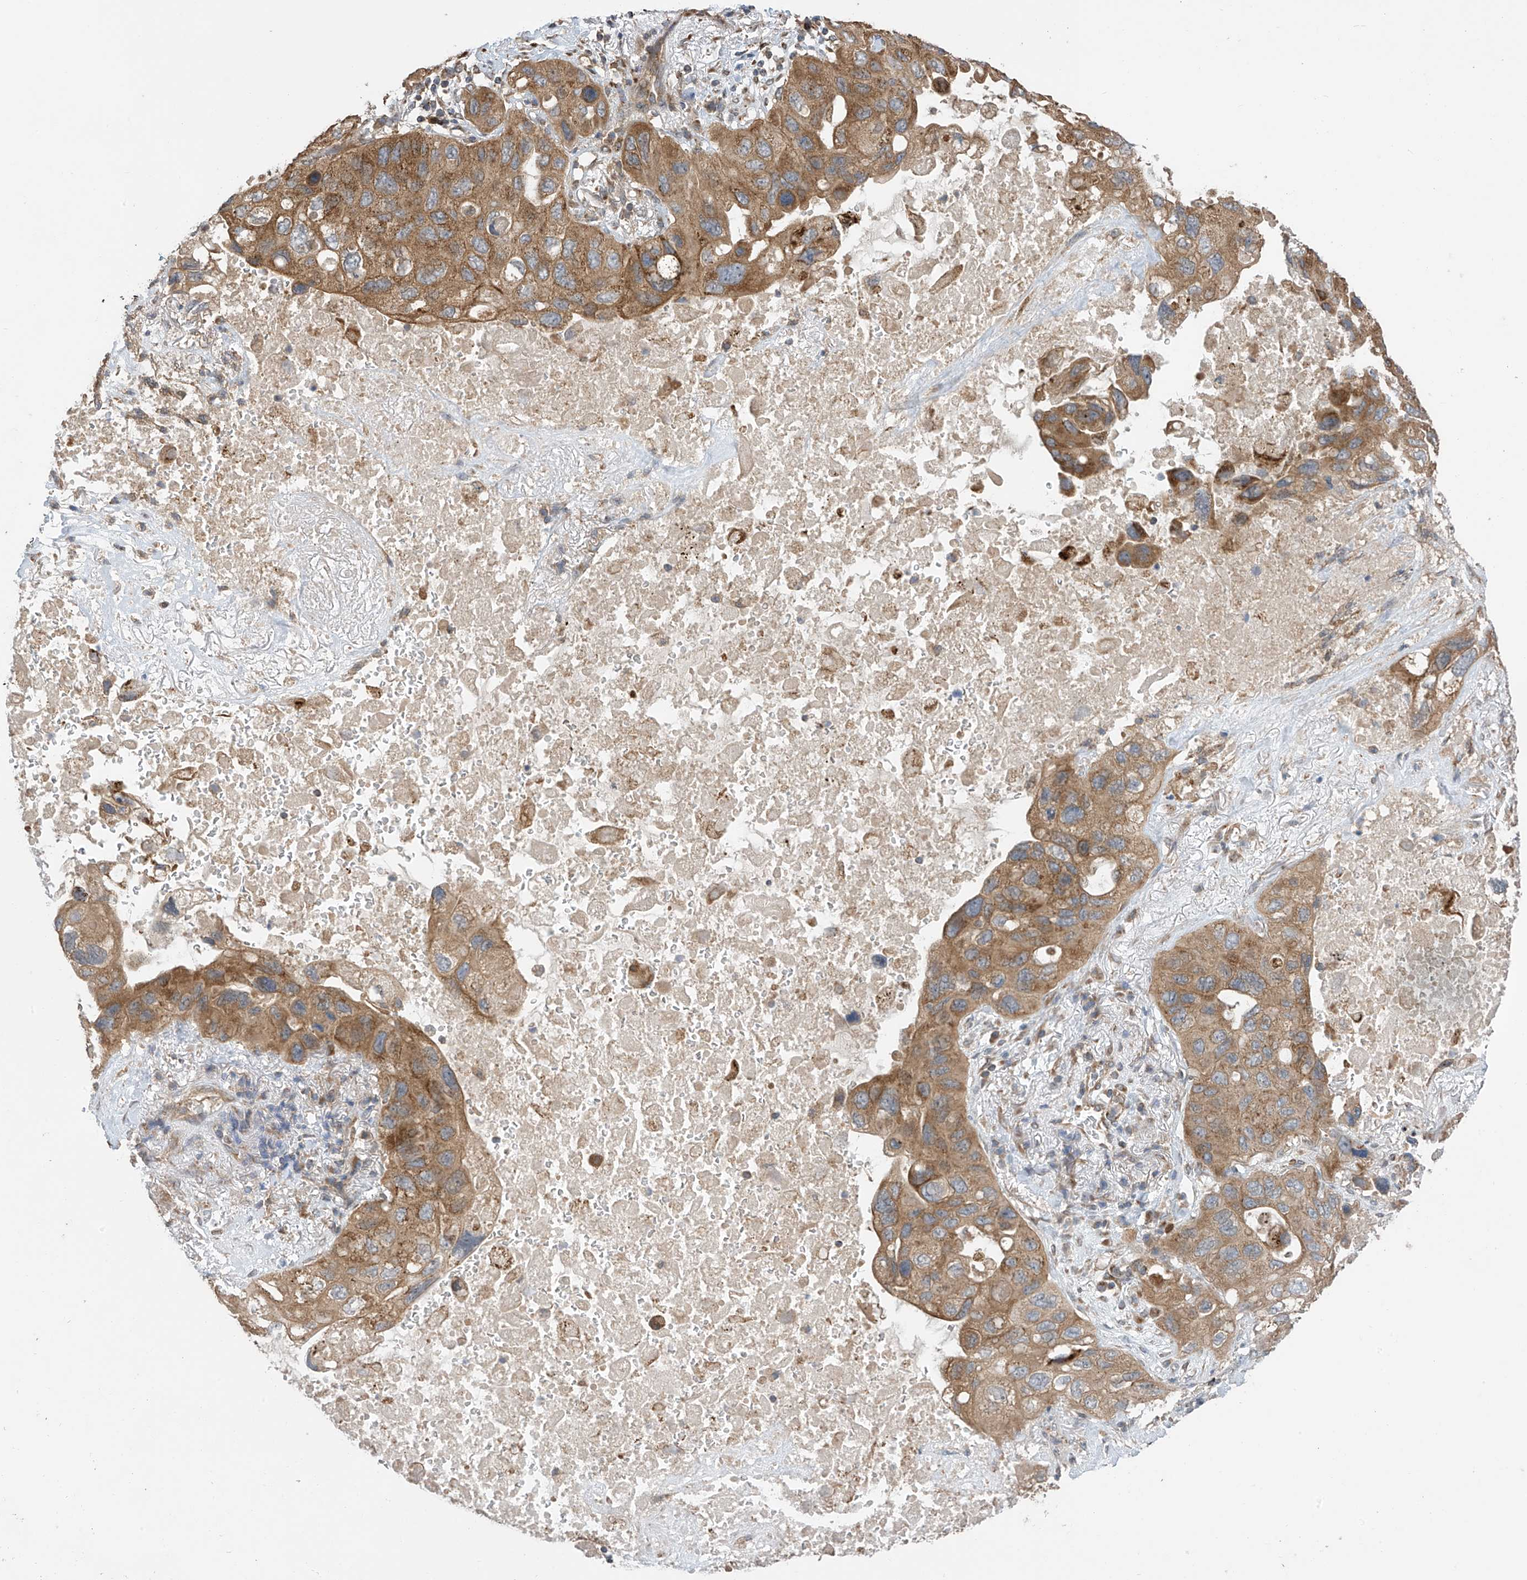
{"staining": {"intensity": "moderate", "quantity": ">75%", "location": "cytoplasmic/membranous"}, "tissue": "lung cancer", "cell_type": "Tumor cells", "image_type": "cancer", "snomed": [{"axis": "morphology", "description": "Squamous cell carcinoma, NOS"}, {"axis": "topography", "description": "Lung"}], "caption": "Protein expression analysis of human lung cancer reveals moderate cytoplasmic/membranous staining in approximately >75% of tumor cells.", "gene": "PNPT1", "patient": {"sex": "female", "age": 73}}